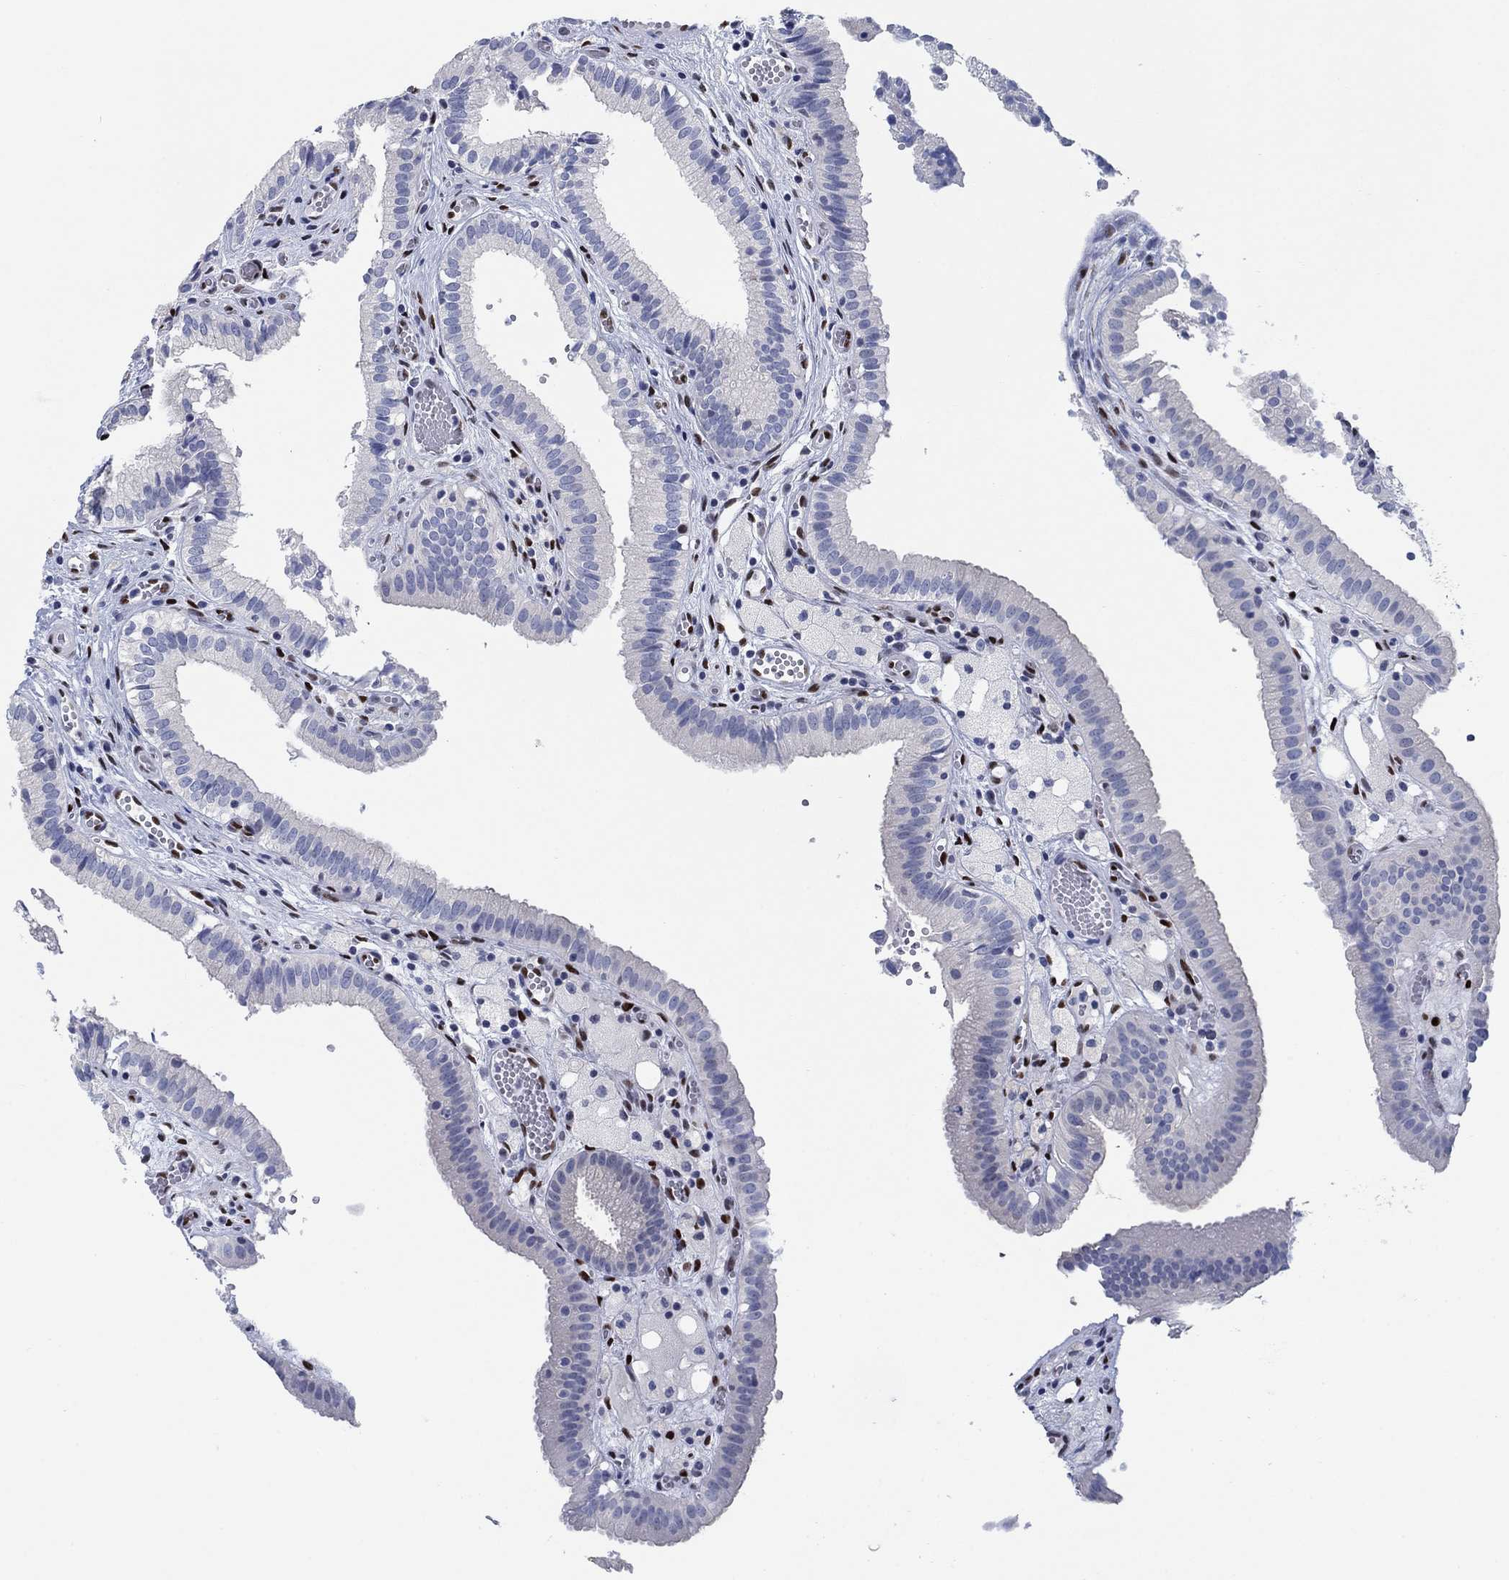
{"staining": {"intensity": "negative", "quantity": "none", "location": "none"}, "tissue": "gallbladder", "cell_type": "Glandular cells", "image_type": "normal", "snomed": [{"axis": "morphology", "description": "Normal tissue, NOS"}, {"axis": "topography", "description": "Gallbladder"}], "caption": "DAB (3,3'-diaminobenzidine) immunohistochemical staining of normal human gallbladder displays no significant staining in glandular cells.", "gene": "ZEB1", "patient": {"sex": "female", "age": 24}}